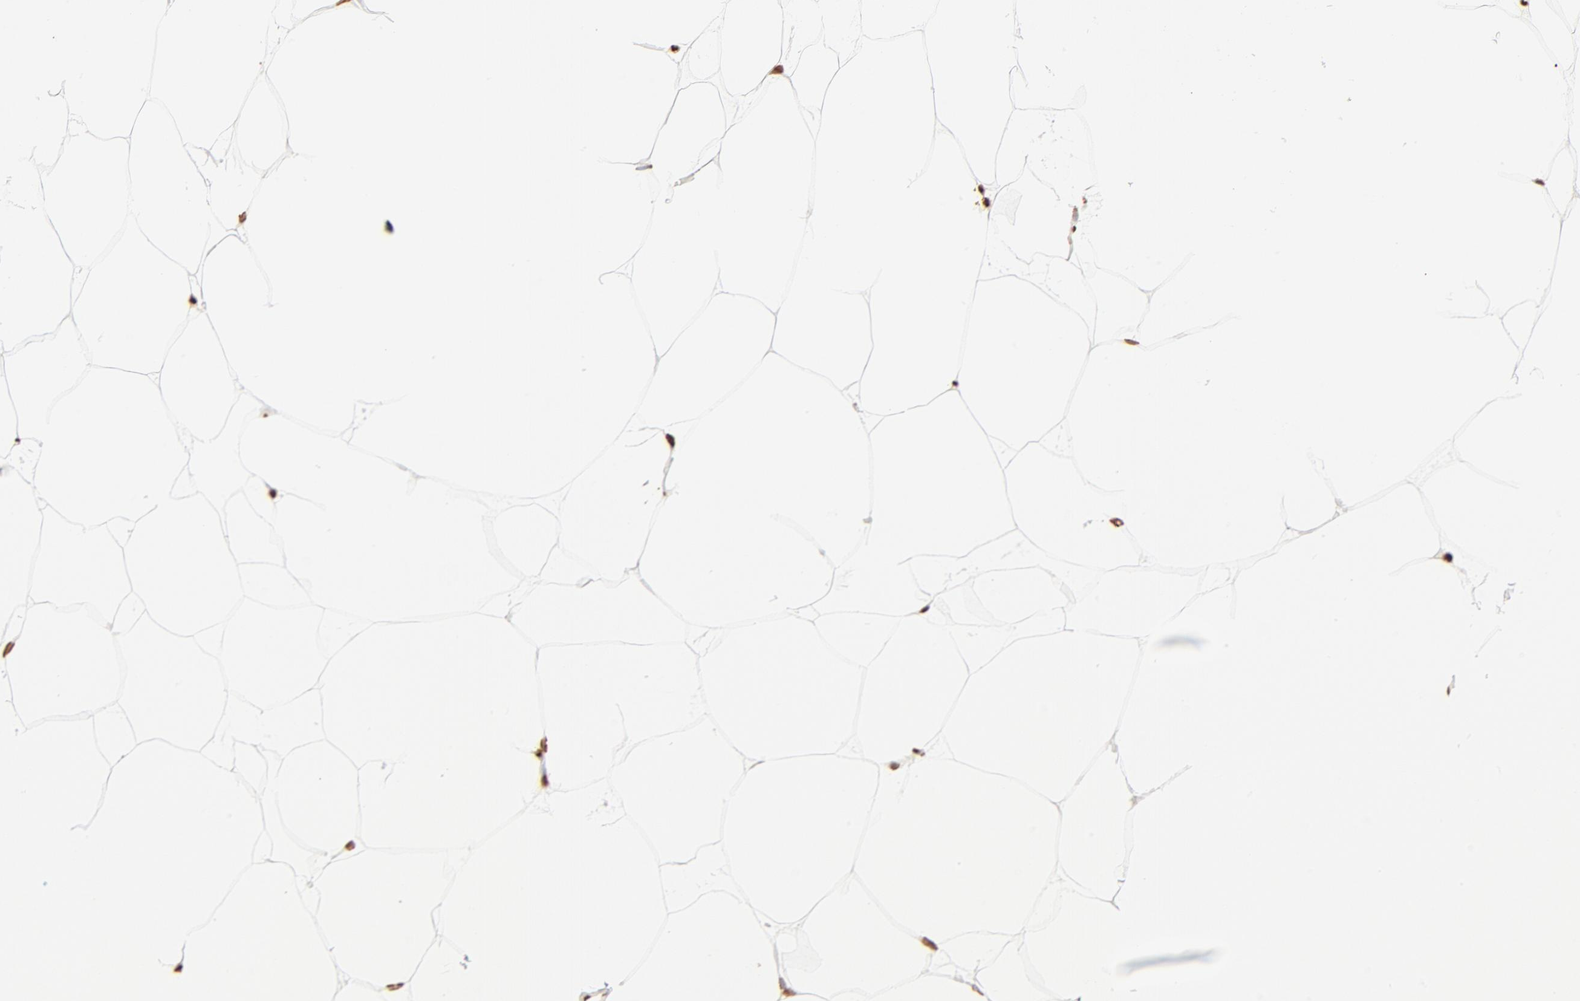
{"staining": {"intensity": "strong", "quantity": ">75%", "location": "nuclear"}, "tissue": "adipose tissue", "cell_type": "Adipocytes", "image_type": "normal", "snomed": [{"axis": "morphology", "description": "Normal tissue, NOS"}, {"axis": "morphology", "description": "Duct carcinoma"}, {"axis": "topography", "description": "Breast"}, {"axis": "topography", "description": "Adipose tissue"}], "caption": "Immunohistochemistry histopathology image of unremarkable human adipose tissue stained for a protein (brown), which demonstrates high levels of strong nuclear staining in about >75% of adipocytes.", "gene": "ZNF540", "patient": {"sex": "female", "age": 37}}